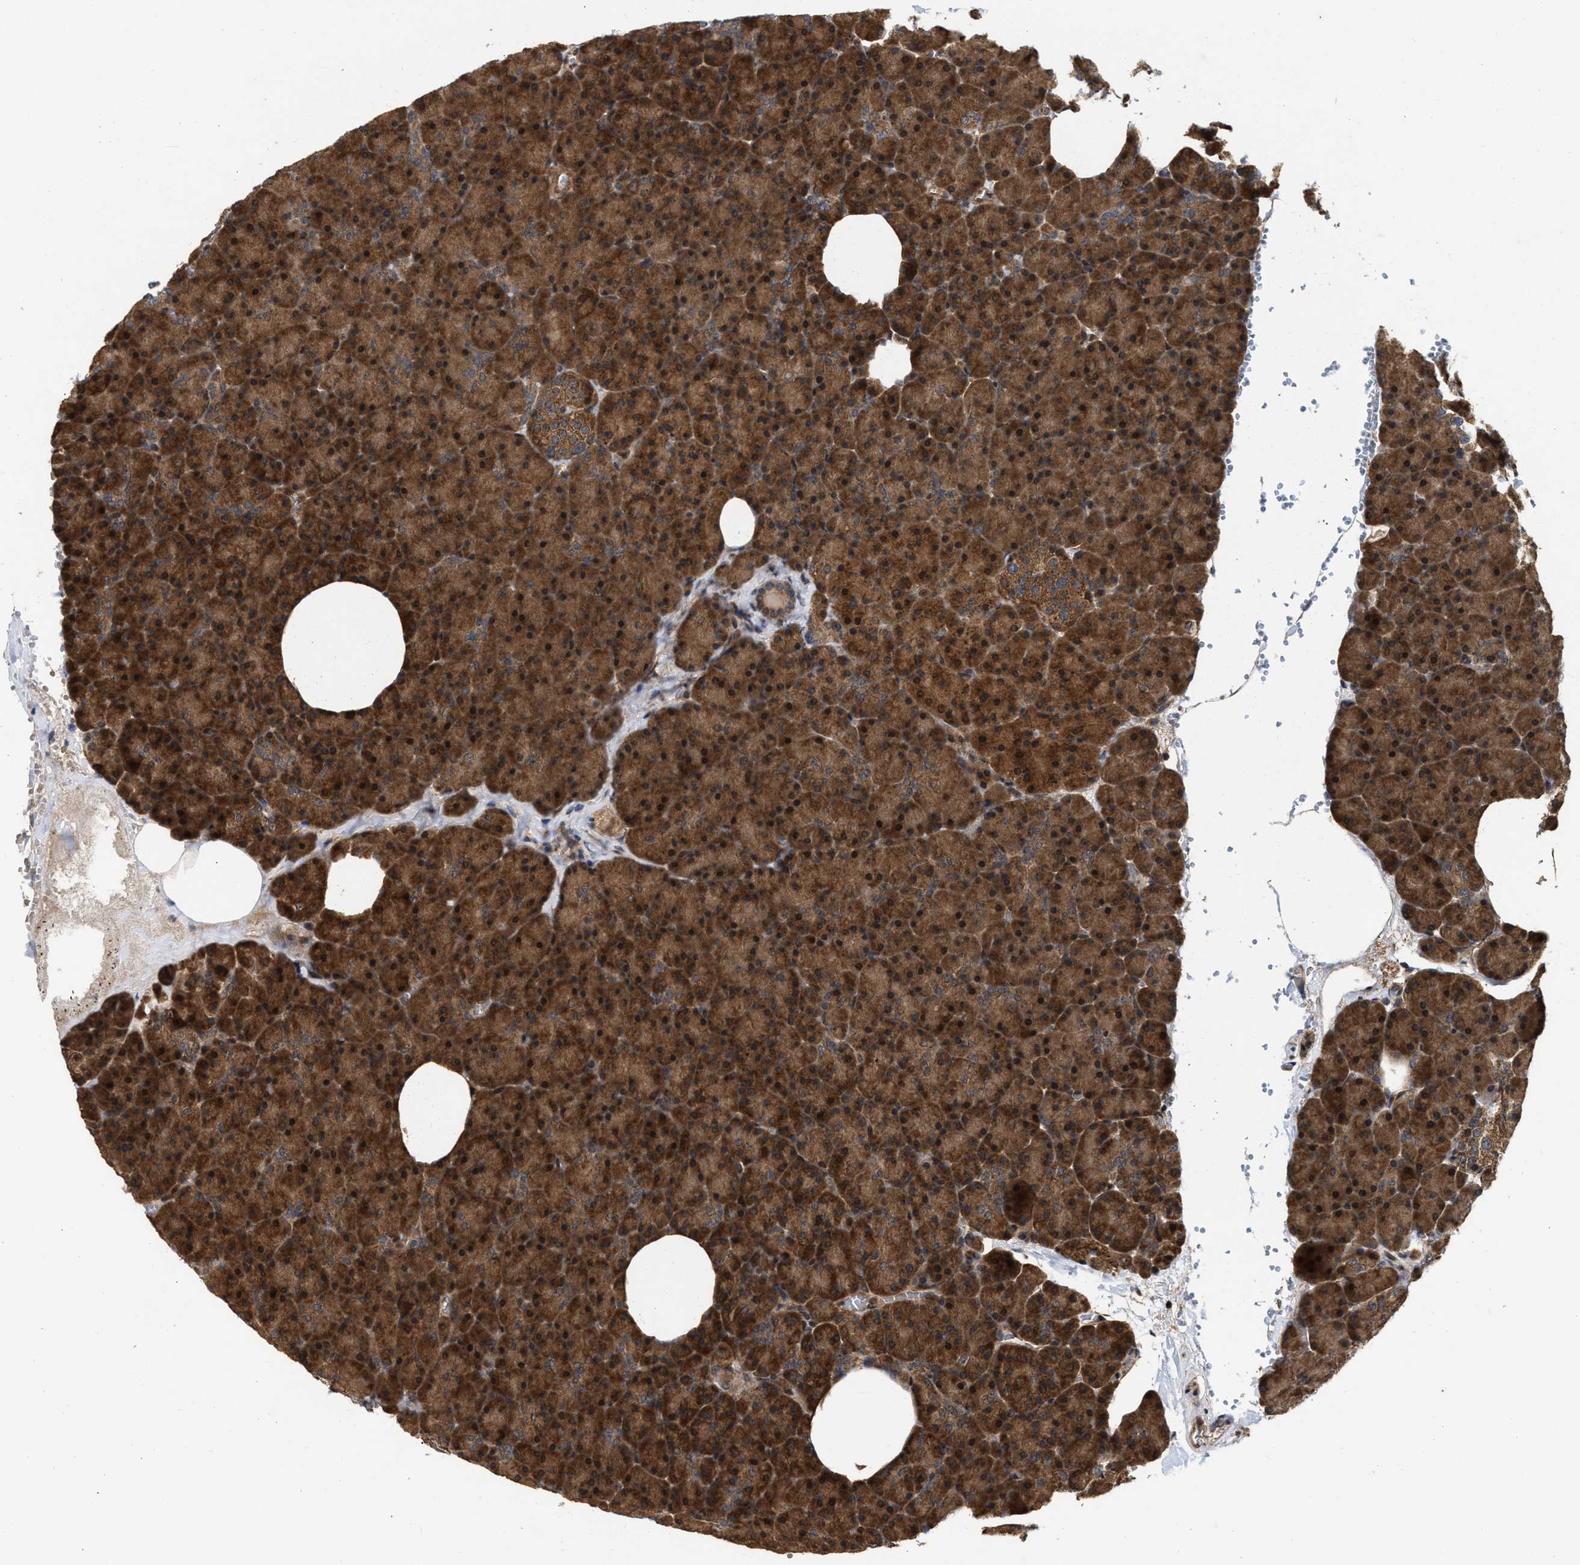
{"staining": {"intensity": "strong", "quantity": ">75%", "location": "cytoplasmic/membranous"}, "tissue": "pancreas", "cell_type": "Exocrine glandular cells", "image_type": "normal", "snomed": [{"axis": "morphology", "description": "Normal tissue, NOS"}, {"axis": "topography", "description": "Pancreas"}], "caption": "Benign pancreas was stained to show a protein in brown. There is high levels of strong cytoplasmic/membranous expression in about >75% of exocrine glandular cells.", "gene": "CFLAR", "patient": {"sex": "female", "age": 35}}